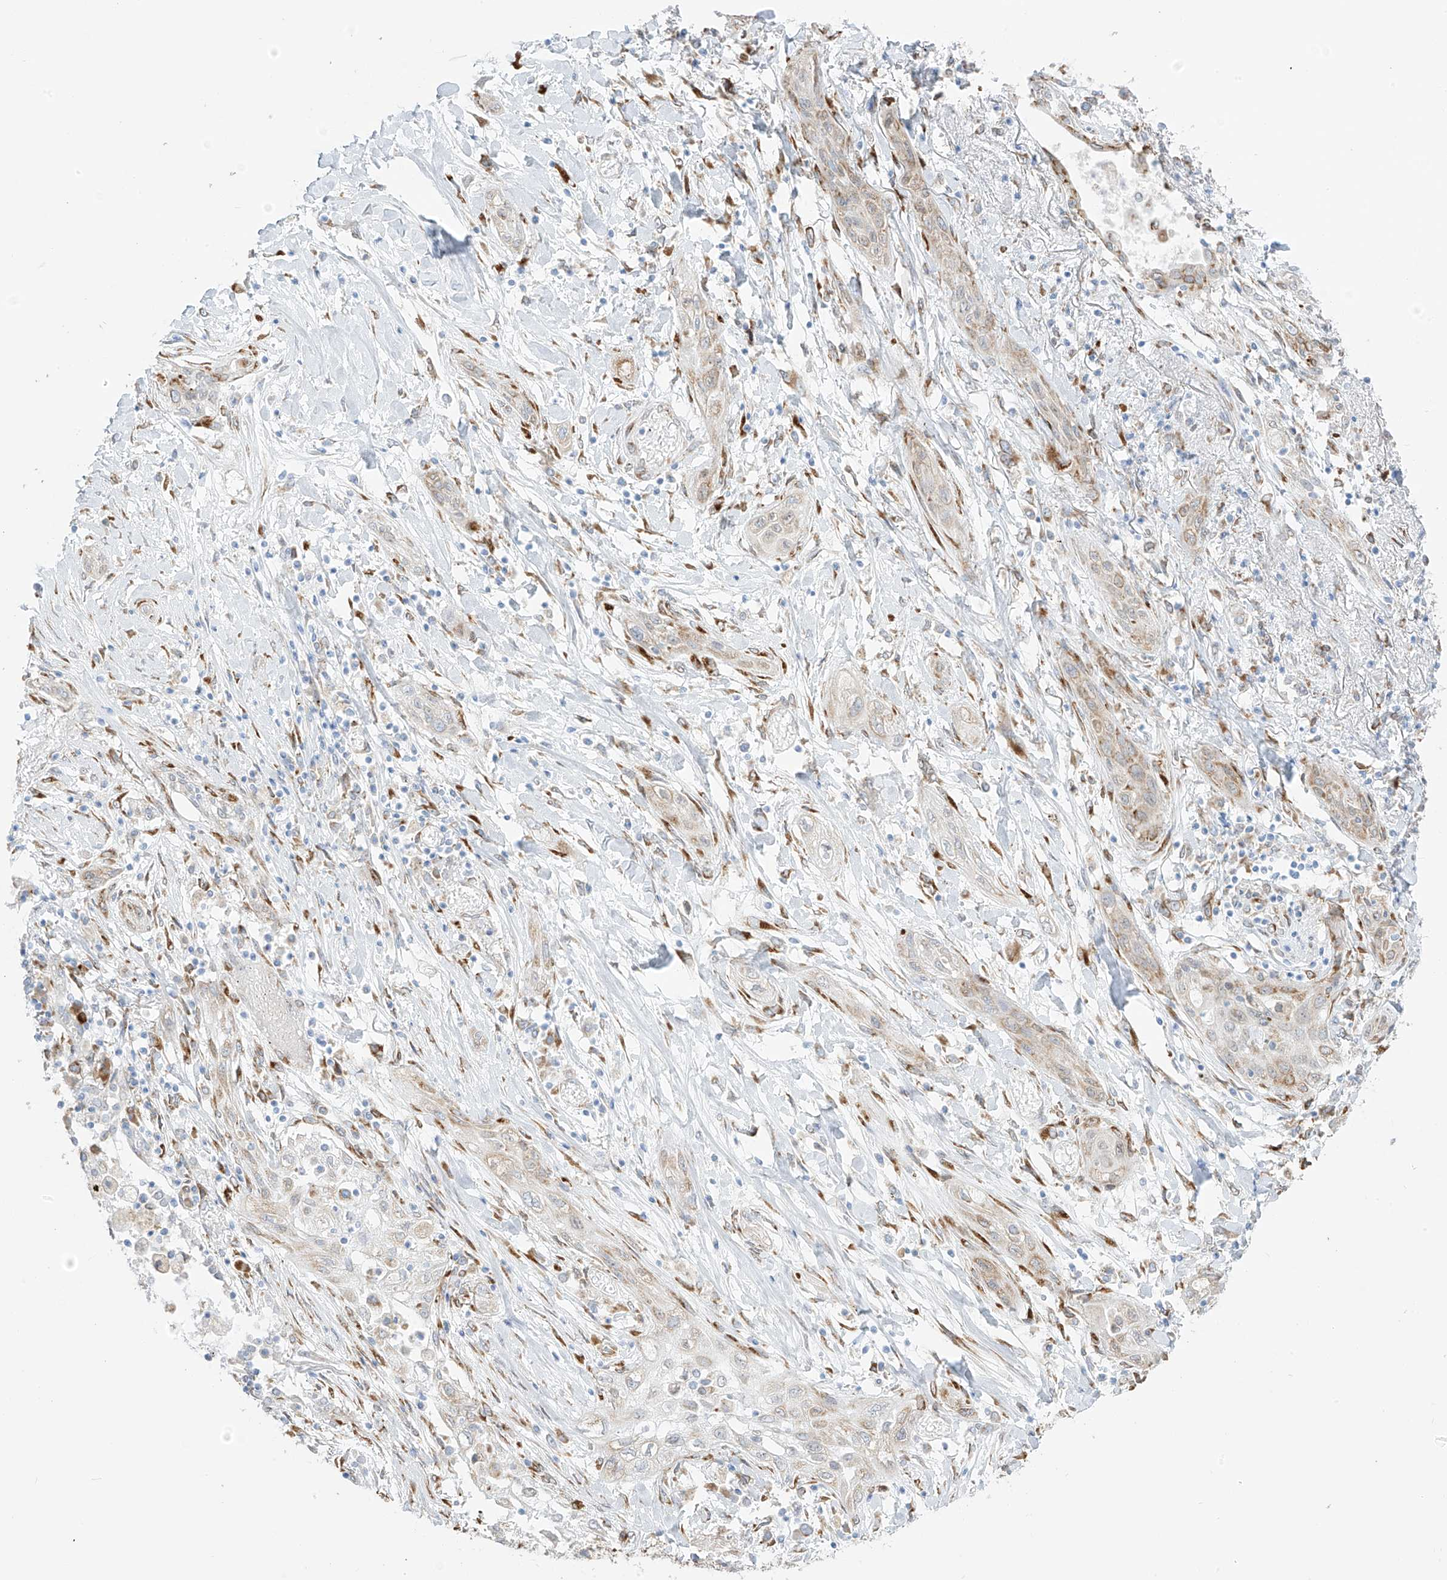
{"staining": {"intensity": "weak", "quantity": "<25%", "location": "cytoplasmic/membranous"}, "tissue": "lung cancer", "cell_type": "Tumor cells", "image_type": "cancer", "snomed": [{"axis": "morphology", "description": "Squamous cell carcinoma, NOS"}, {"axis": "topography", "description": "Lung"}], "caption": "An immunohistochemistry (IHC) histopathology image of lung cancer (squamous cell carcinoma) is shown. There is no staining in tumor cells of lung cancer (squamous cell carcinoma).", "gene": "LRRC59", "patient": {"sex": "female", "age": 47}}